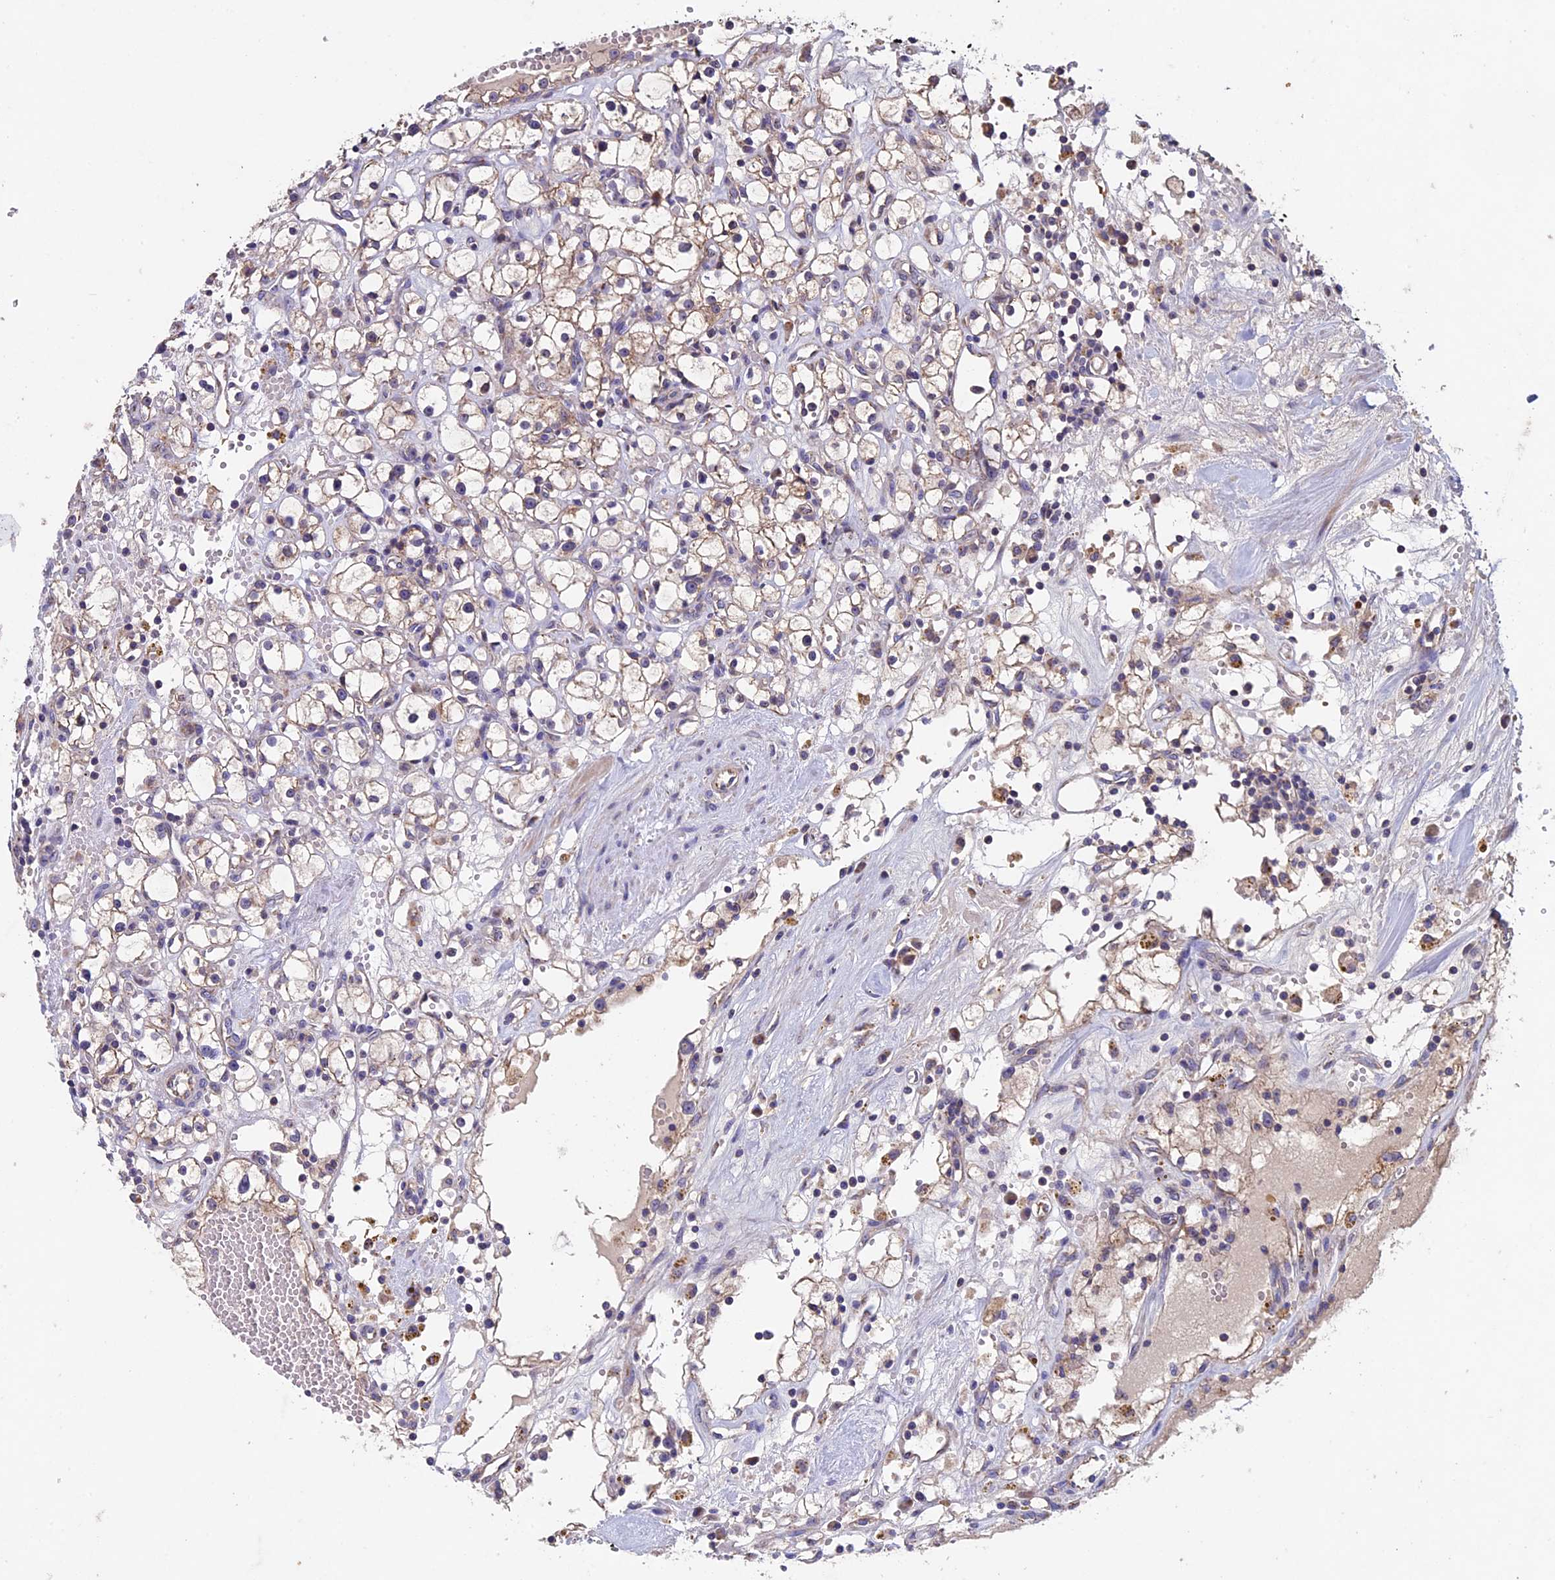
{"staining": {"intensity": "moderate", "quantity": "<25%", "location": "cytoplasmic/membranous"}, "tissue": "renal cancer", "cell_type": "Tumor cells", "image_type": "cancer", "snomed": [{"axis": "morphology", "description": "Adenocarcinoma, NOS"}, {"axis": "topography", "description": "Kidney"}], "caption": "Tumor cells display moderate cytoplasmic/membranous positivity in about <25% of cells in adenocarcinoma (renal).", "gene": "RNF17", "patient": {"sex": "male", "age": 56}}